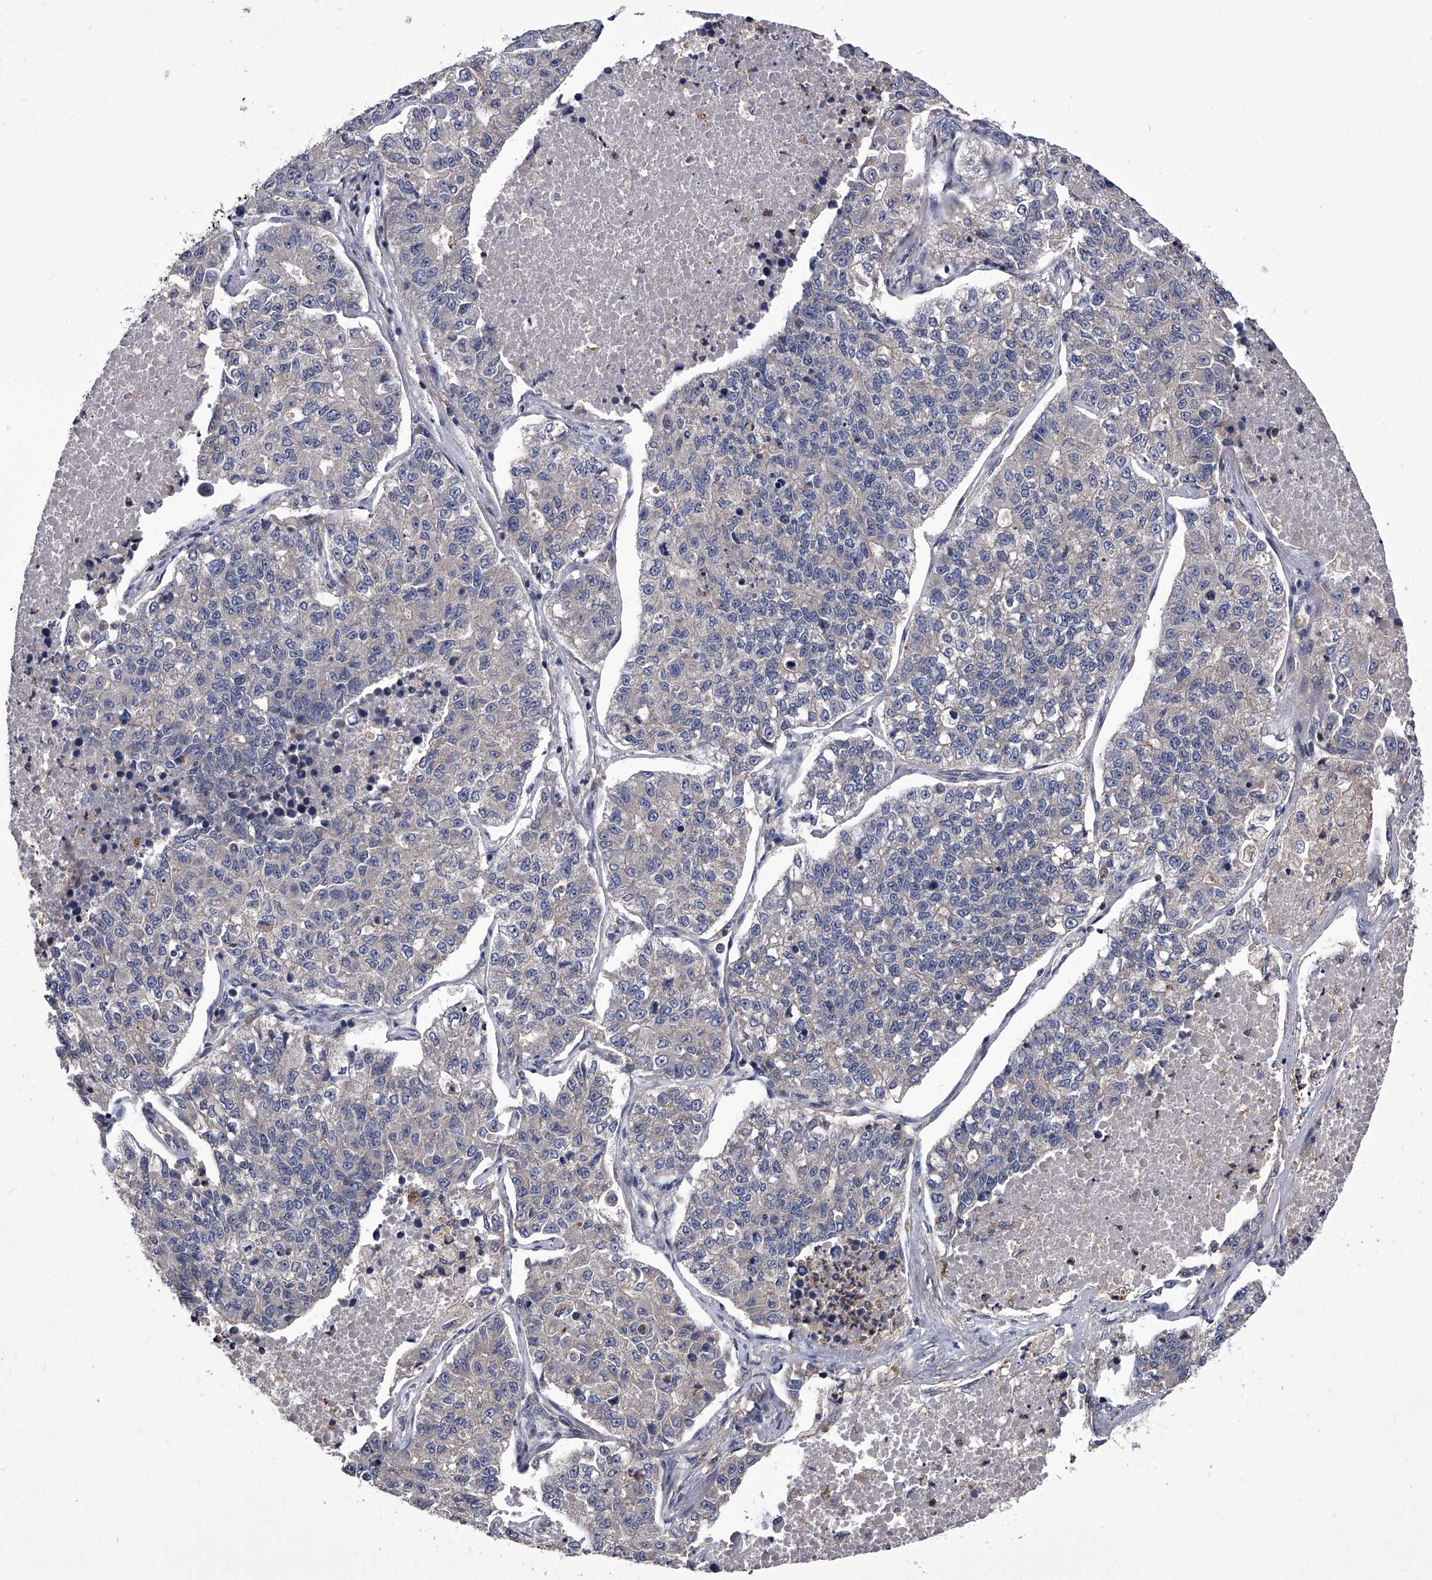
{"staining": {"intensity": "negative", "quantity": "none", "location": "none"}, "tissue": "lung cancer", "cell_type": "Tumor cells", "image_type": "cancer", "snomed": [{"axis": "morphology", "description": "Adenocarcinoma, NOS"}, {"axis": "topography", "description": "Lung"}], "caption": "This is an immunohistochemistry photomicrograph of human lung cancer (adenocarcinoma). There is no positivity in tumor cells.", "gene": "STK36", "patient": {"sex": "male", "age": 49}}